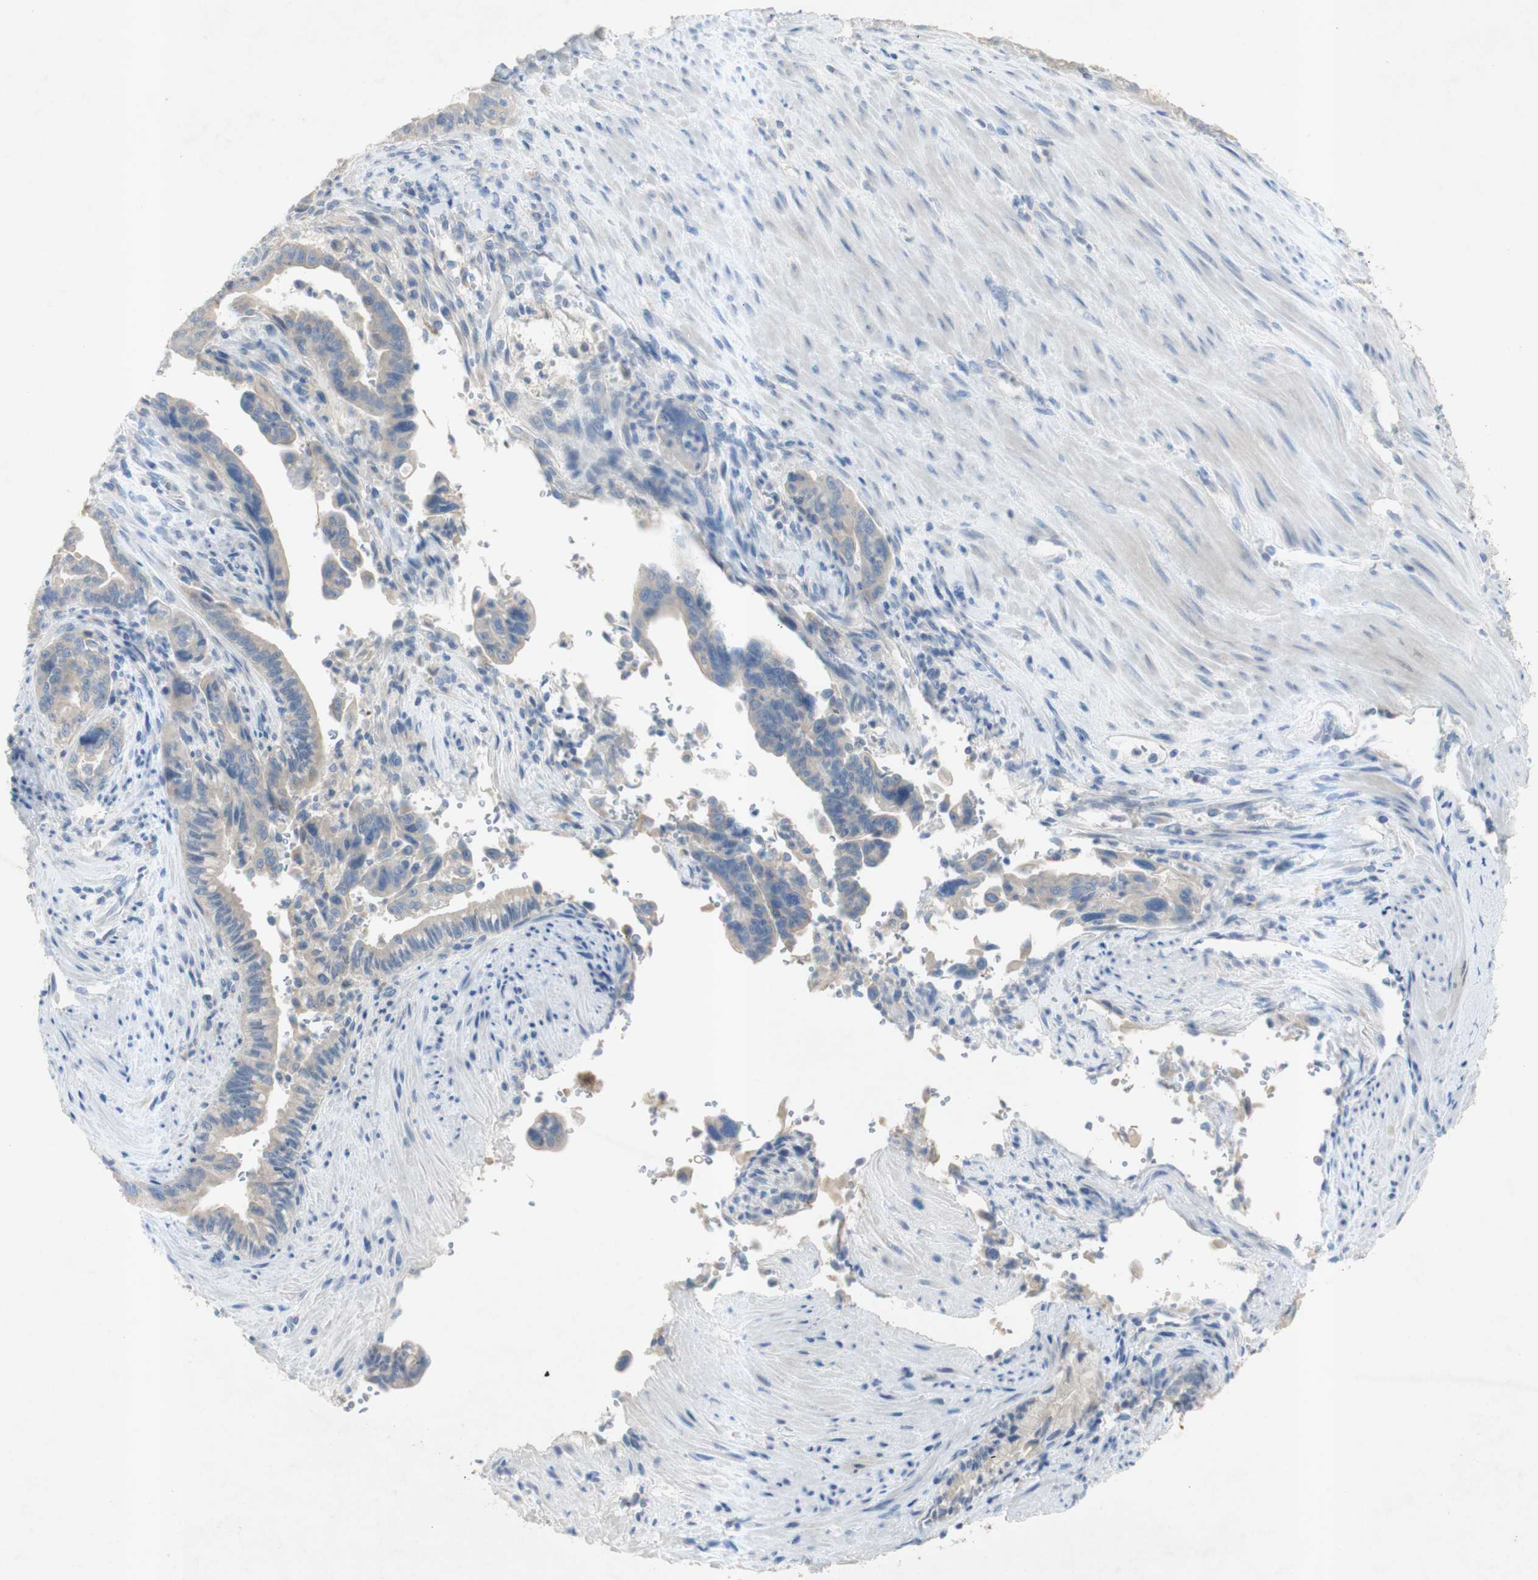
{"staining": {"intensity": "weak", "quantity": "<25%", "location": "cytoplasmic/membranous"}, "tissue": "pancreatic cancer", "cell_type": "Tumor cells", "image_type": "cancer", "snomed": [{"axis": "morphology", "description": "Adenocarcinoma, NOS"}, {"axis": "topography", "description": "Pancreas"}], "caption": "A high-resolution image shows immunohistochemistry (IHC) staining of pancreatic adenocarcinoma, which displays no significant positivity in tumor cells.", "gene": "EPO", "patient": {"sex": "male", "age": 70}}